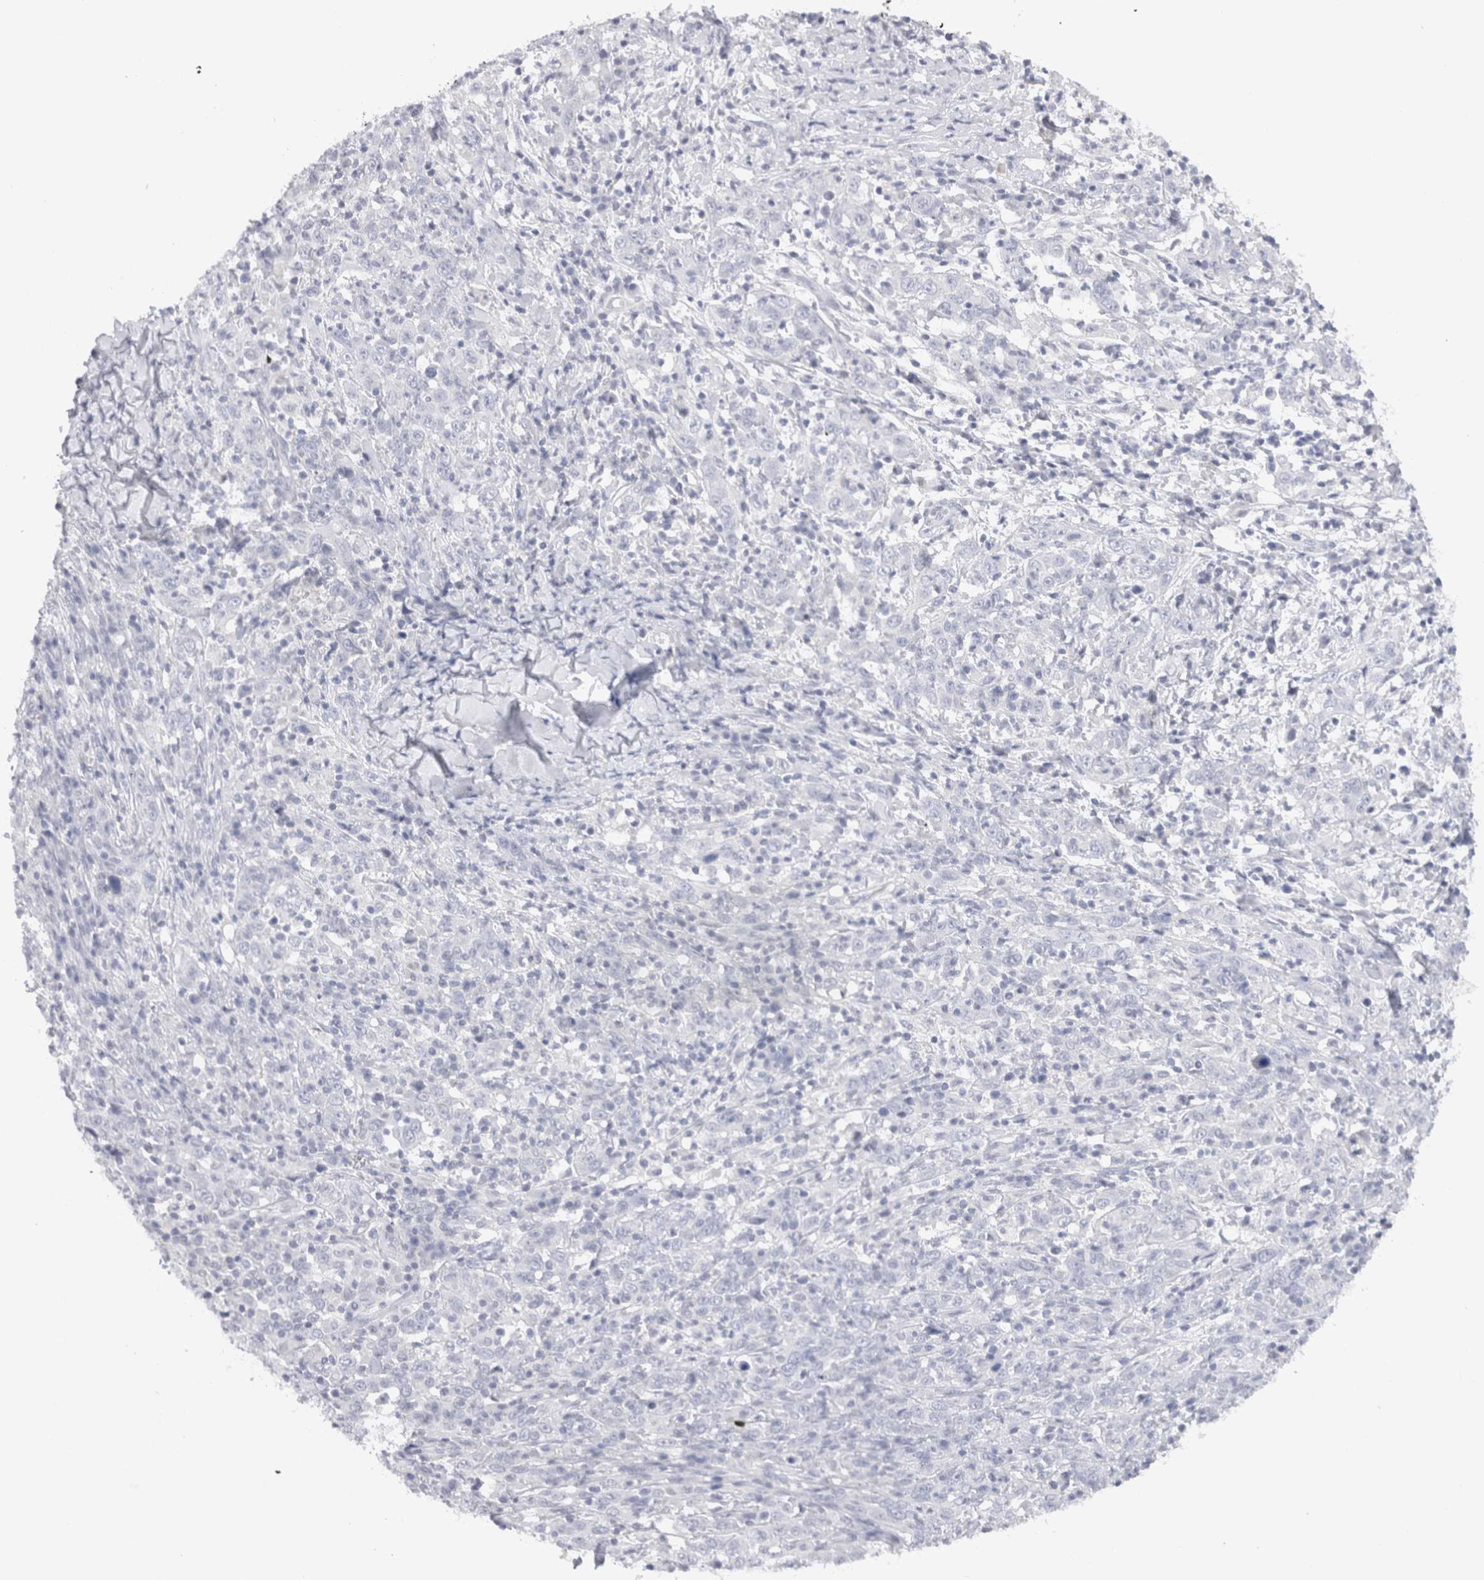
{"staining": {"intensity": "negative", "quantity": "none", "location": "none"}, "tissue": "cervical cancer", "cell_type": "Tumor cells", "image_type": "cancer", "snomed": [{"axis": "morphology", "description": "Squamous cell carcinoma, NOS"}, {"axis": "topography", "description": "Cervix"}], "caption": "This is an immunohistochemistry (IHC) micrograph of human squamous cell carcinoma (cervical). There is no staining in tumor cells.", "gene": "C9orf50", "patient": {"sex": "female", "age": 46}}